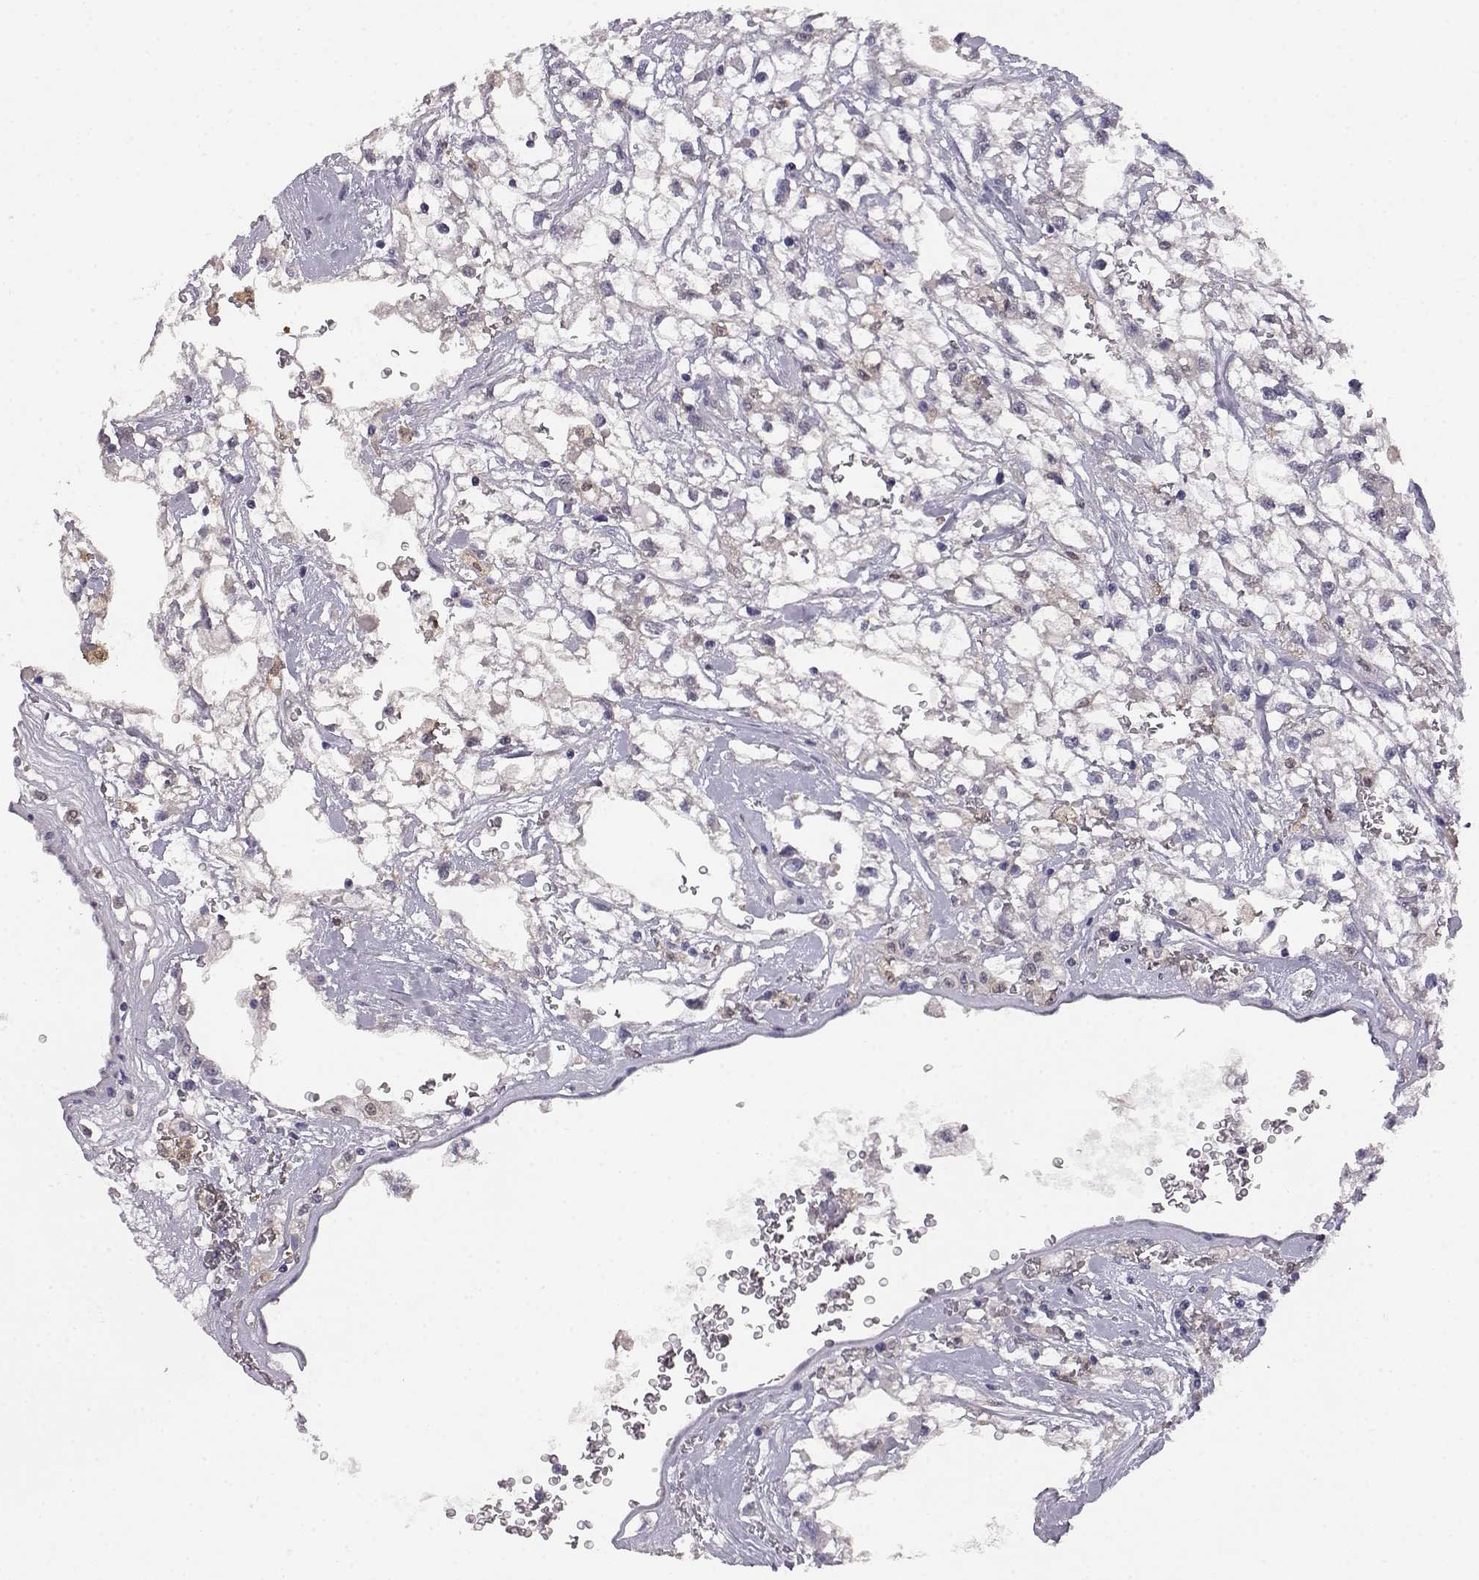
{"staining": {"intensity": "negative", "quantity": "none", "location": "none"}, "tissue": "renal cancer", "cell_type": "Tumor cells", "image_type": "cancer", "snomed": [{"axis": "morphology", "description": "Adenocarcinoma, NOS"}, {"axis": "topography", "description": "Kidney"}], "caption": "High power microscopy histopathology image of an IHC image of renal cancer, revealing no significant expression in tumor cells. The staining is performed using DAB brown chromogen with nuclei counter-stained in using hematoxylin.", "gene": "AKR1B1", "patient": {"sex": "male", "age": 59}}